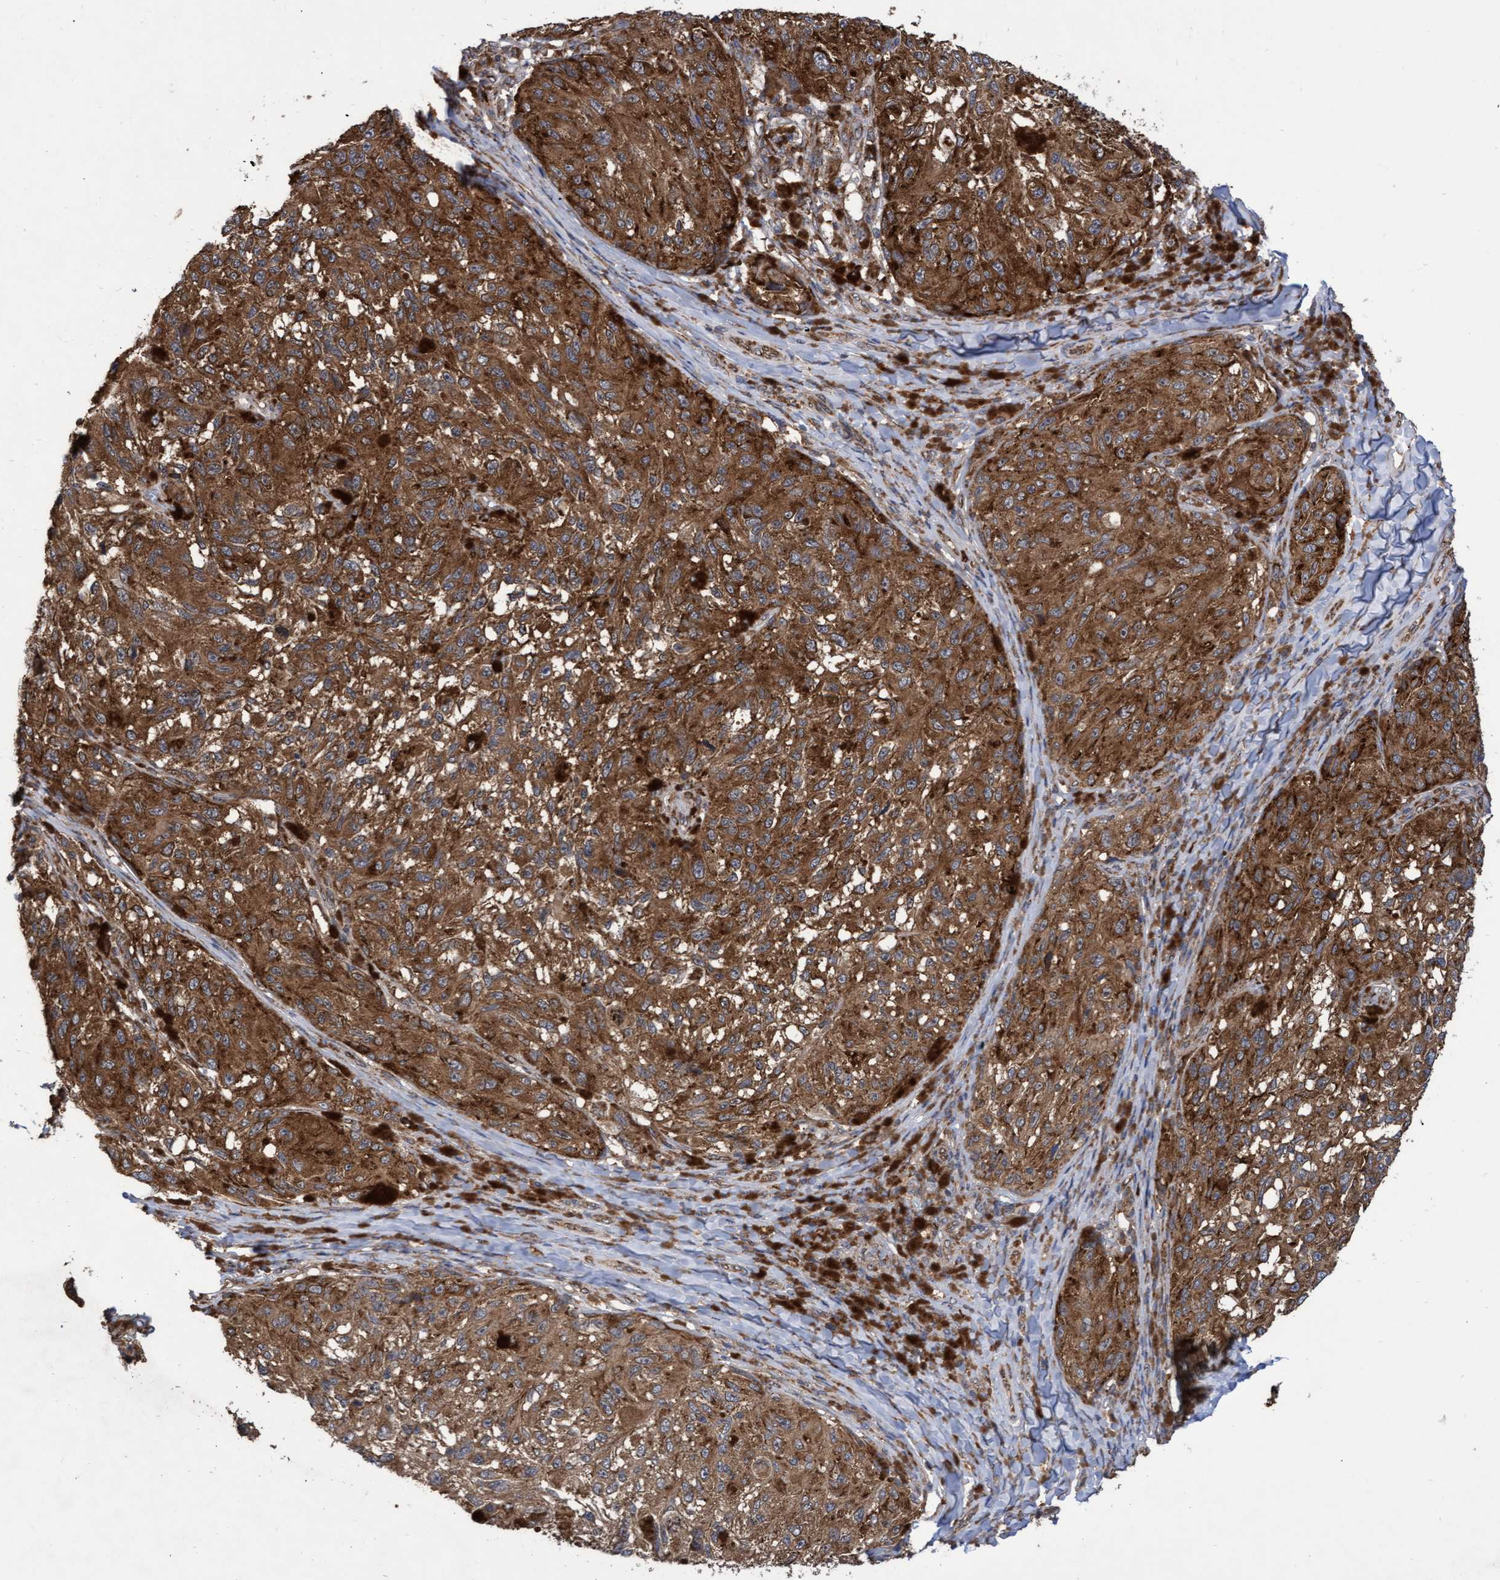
{"staining": {"intensity": "strong", "quantity": ">75%", "location": "cytoplasmic/membranous"}, "tissue": "melanoma", "cell_type": "Tumor cells", "image_type": "cancer", "snomed": [{"axis": "morphology", "description": "Malignant melanoma, NOS"}, {"axis": "topography", "description": "Skin"}], "caption": "Immunohistochemistry (IHC) (DAB) staining of human melanoma shows strong cytoplasmic/membranous protein expression in approximately >75% of tumor cells.", "gene": "ABCF2", "patient": {"sex": "female", "age": 73}}